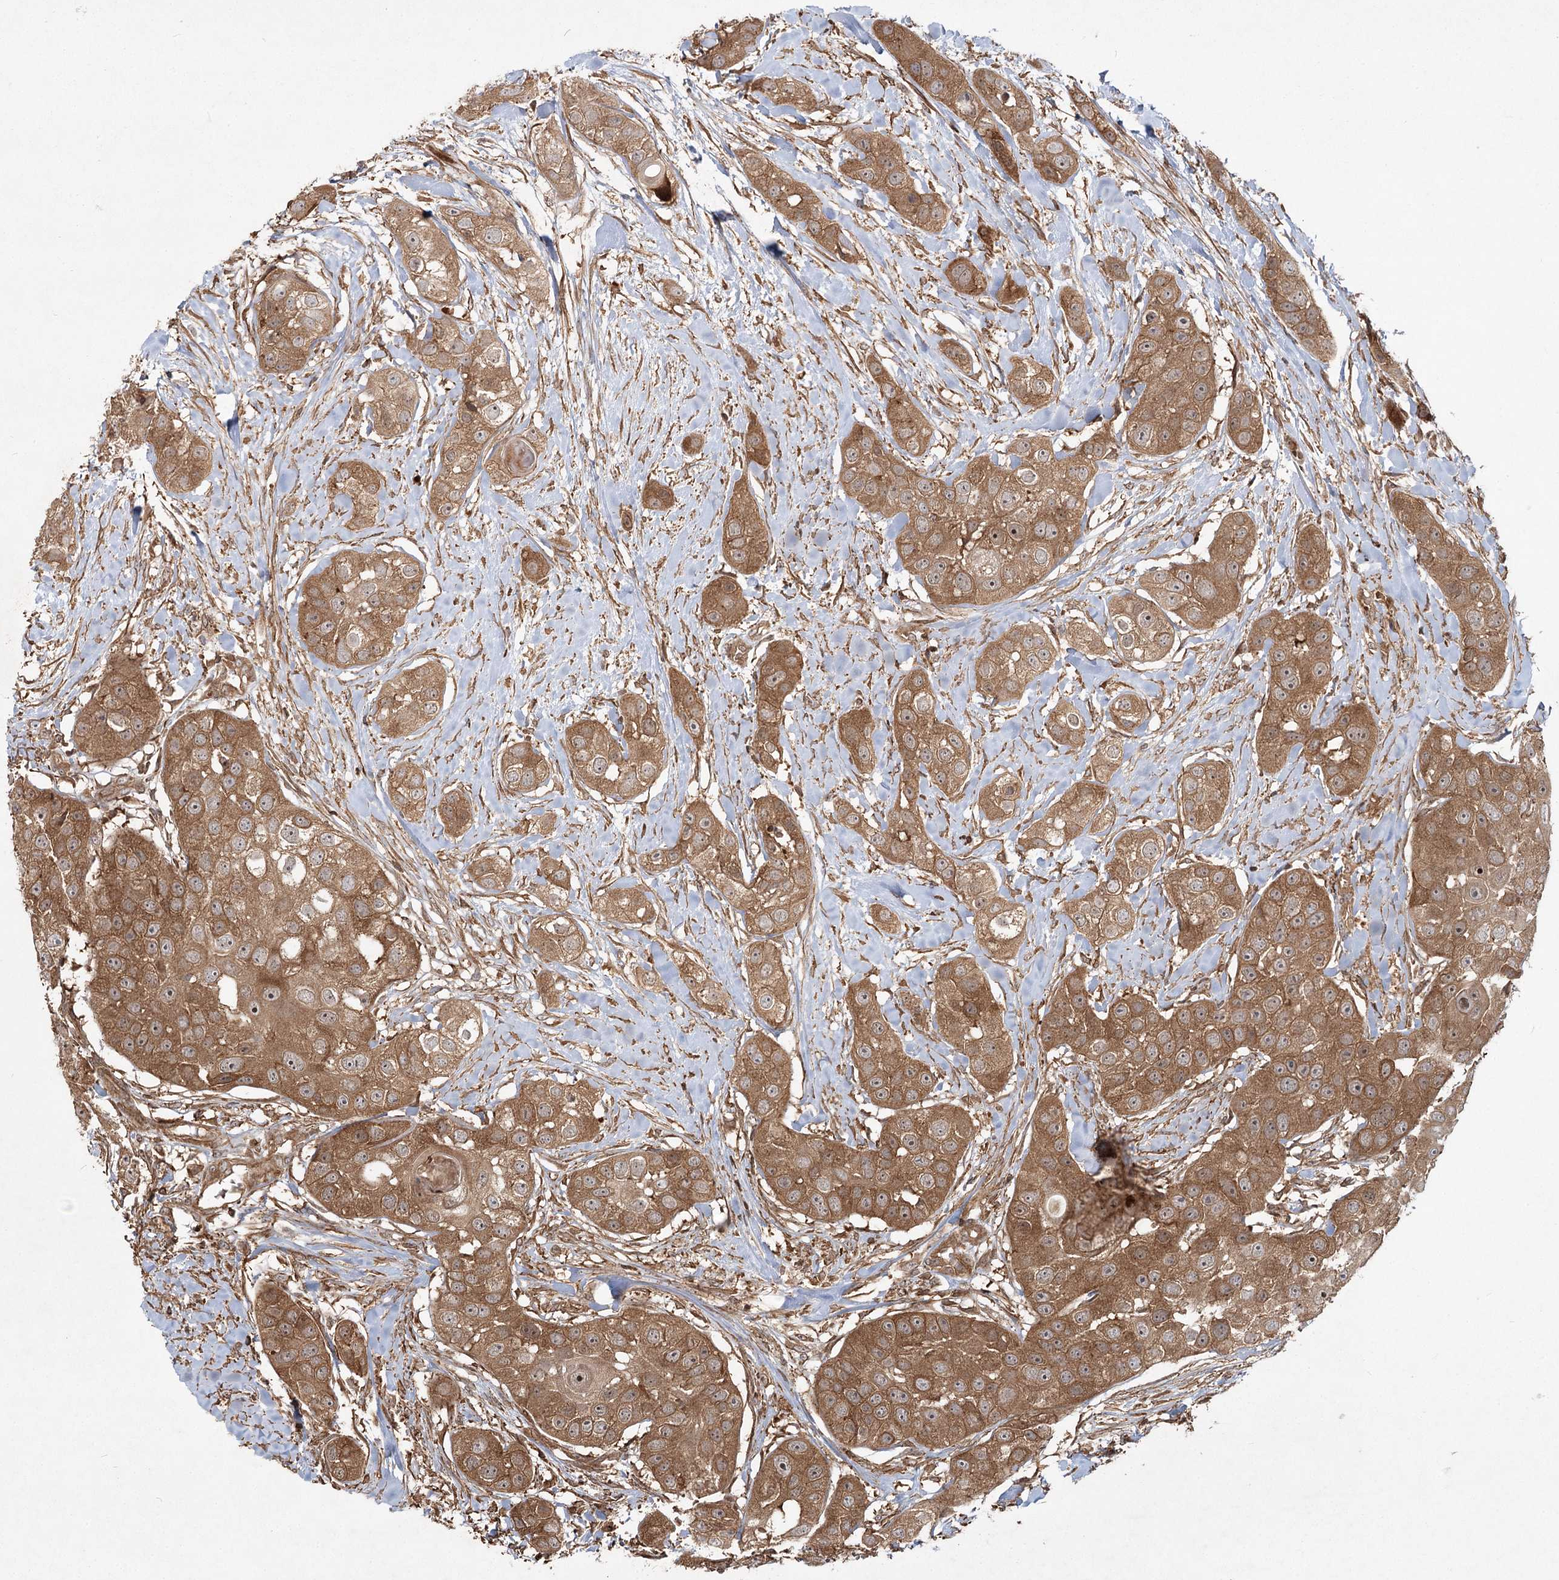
{"staining": {"intensity": "moderate", "quantity": ">75%", "location": "cytoplasmic/membranous"}, "tissue": "head and neck cancer", "cell_type": "Tumor cells", "image_type": "cancer", "snomed": [{"axis": "morphology", "description": "Normal tissue, NOS"}, {"axis": "morphology", "description": "Squamous cell carcinoma, NOS"}, {"axis": "topography", "description": "Skeletal muscle"}, {"axis": "topography", "description": "Head-Neck"}], "caption": "A medium amount of moderate cytoplasmic/membranous positivity is seen in about >75% of tumor cells in head and neck cancer tissue.", "gene": "MDFIC", "patient": {"sex": "male", "age": 51}}